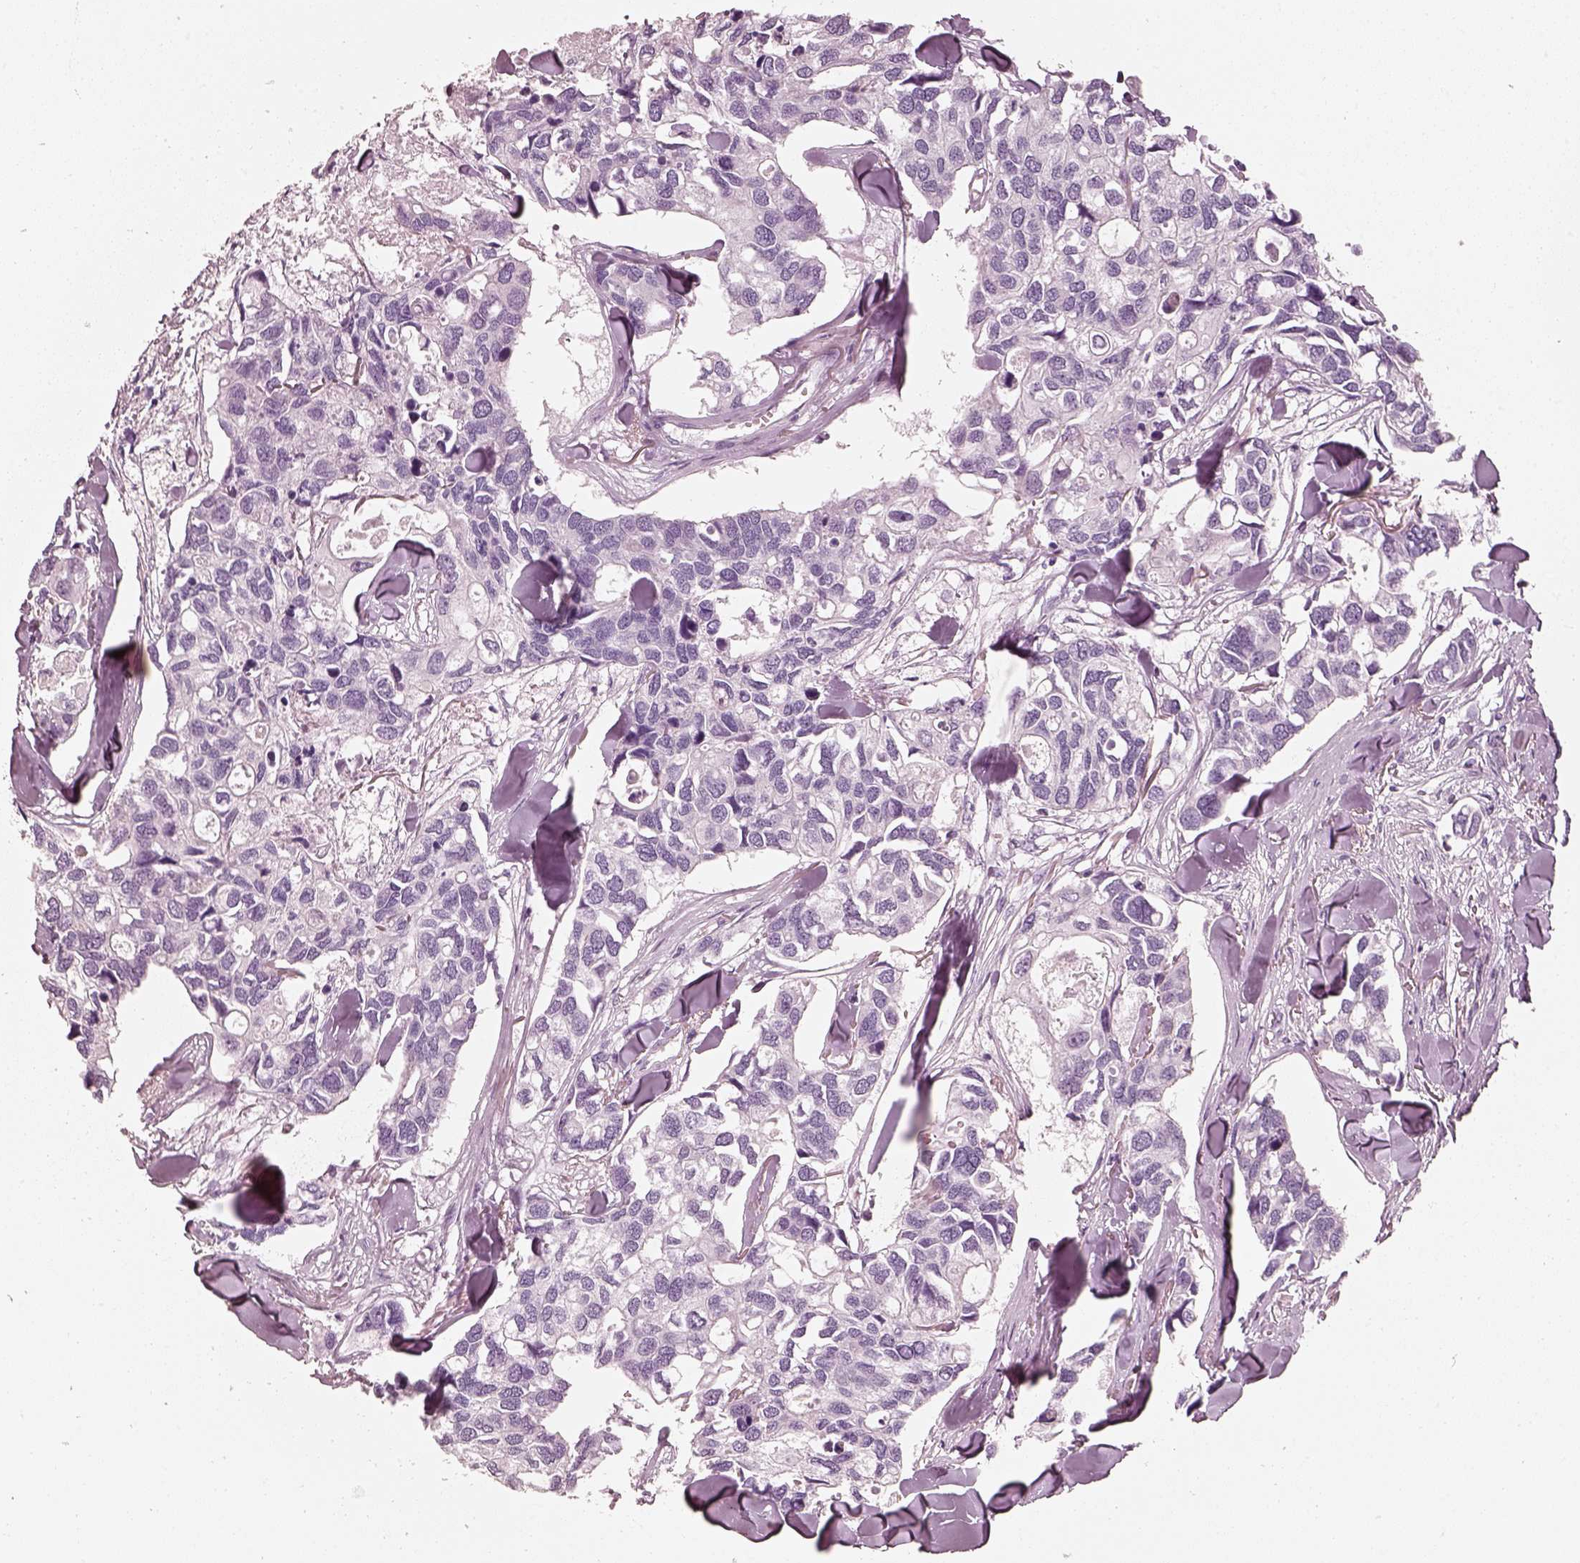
{"staining": {"intensity": "negative", "quantity": "none", "location": "none"}, "tissue": "breast cancer", "cell_type": "Tumor cells", "image_type": "cancer", "snomed": [{"axis": "morphology", "description": "Duct carcinoma"}, {"axis": "topography", "description": "Breast"}], "caption": "High power microscopy photomicrograph of an immunohistochemistry micrograph of infiltrating ductal carcinoma (breast), revealing no significant positivity in tumor cells.", "gene": "R3HDML", "patient": {"sex": "female", "age": 83}}